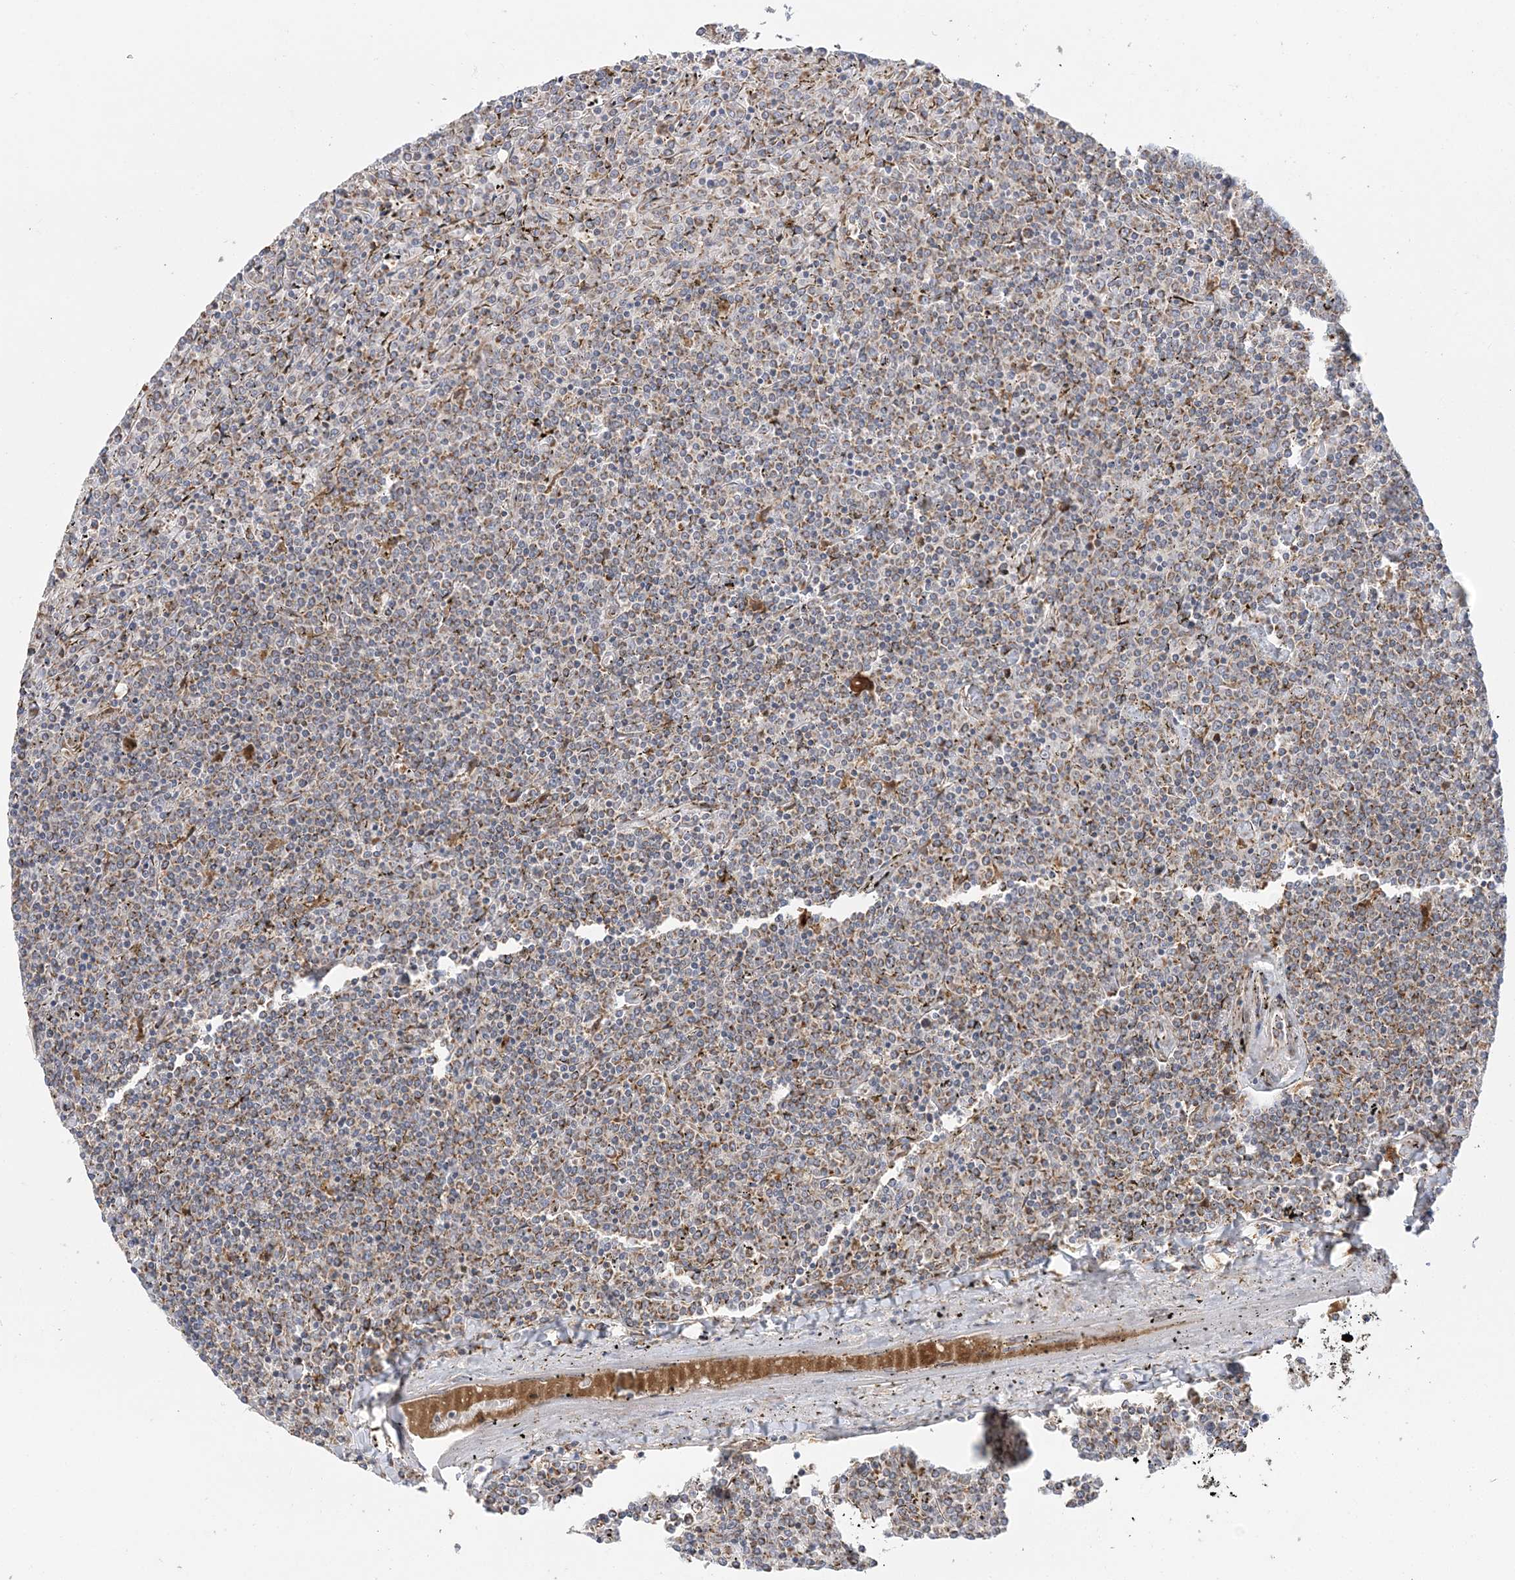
{"staining": {"intensity": "weak", "quantity": ">75%", "location": "cytoplasmic/membranous"}, "tissue": "lymphoma", "cell_type": "Tumor cells", "image_type": "cancer", "snomed": [{"axis": "morphology", "description": "Malignant lymphoma, non-Hodgkin's type, Low grade"}, {"axis": "topography", "description": "Spleen"}], "caption": "Protein analysis of malignant lymphoma, non-Hodgkin's type (low-grade) tissue exhibits weak cytoplasmic/membranous positivity in approximately >75% of tumor cells. (brown staining indicates protein expression, while blue staining denotes nuclei).", "gene": "ABCC3", "patient": {"sex": "female", "age": 19}}